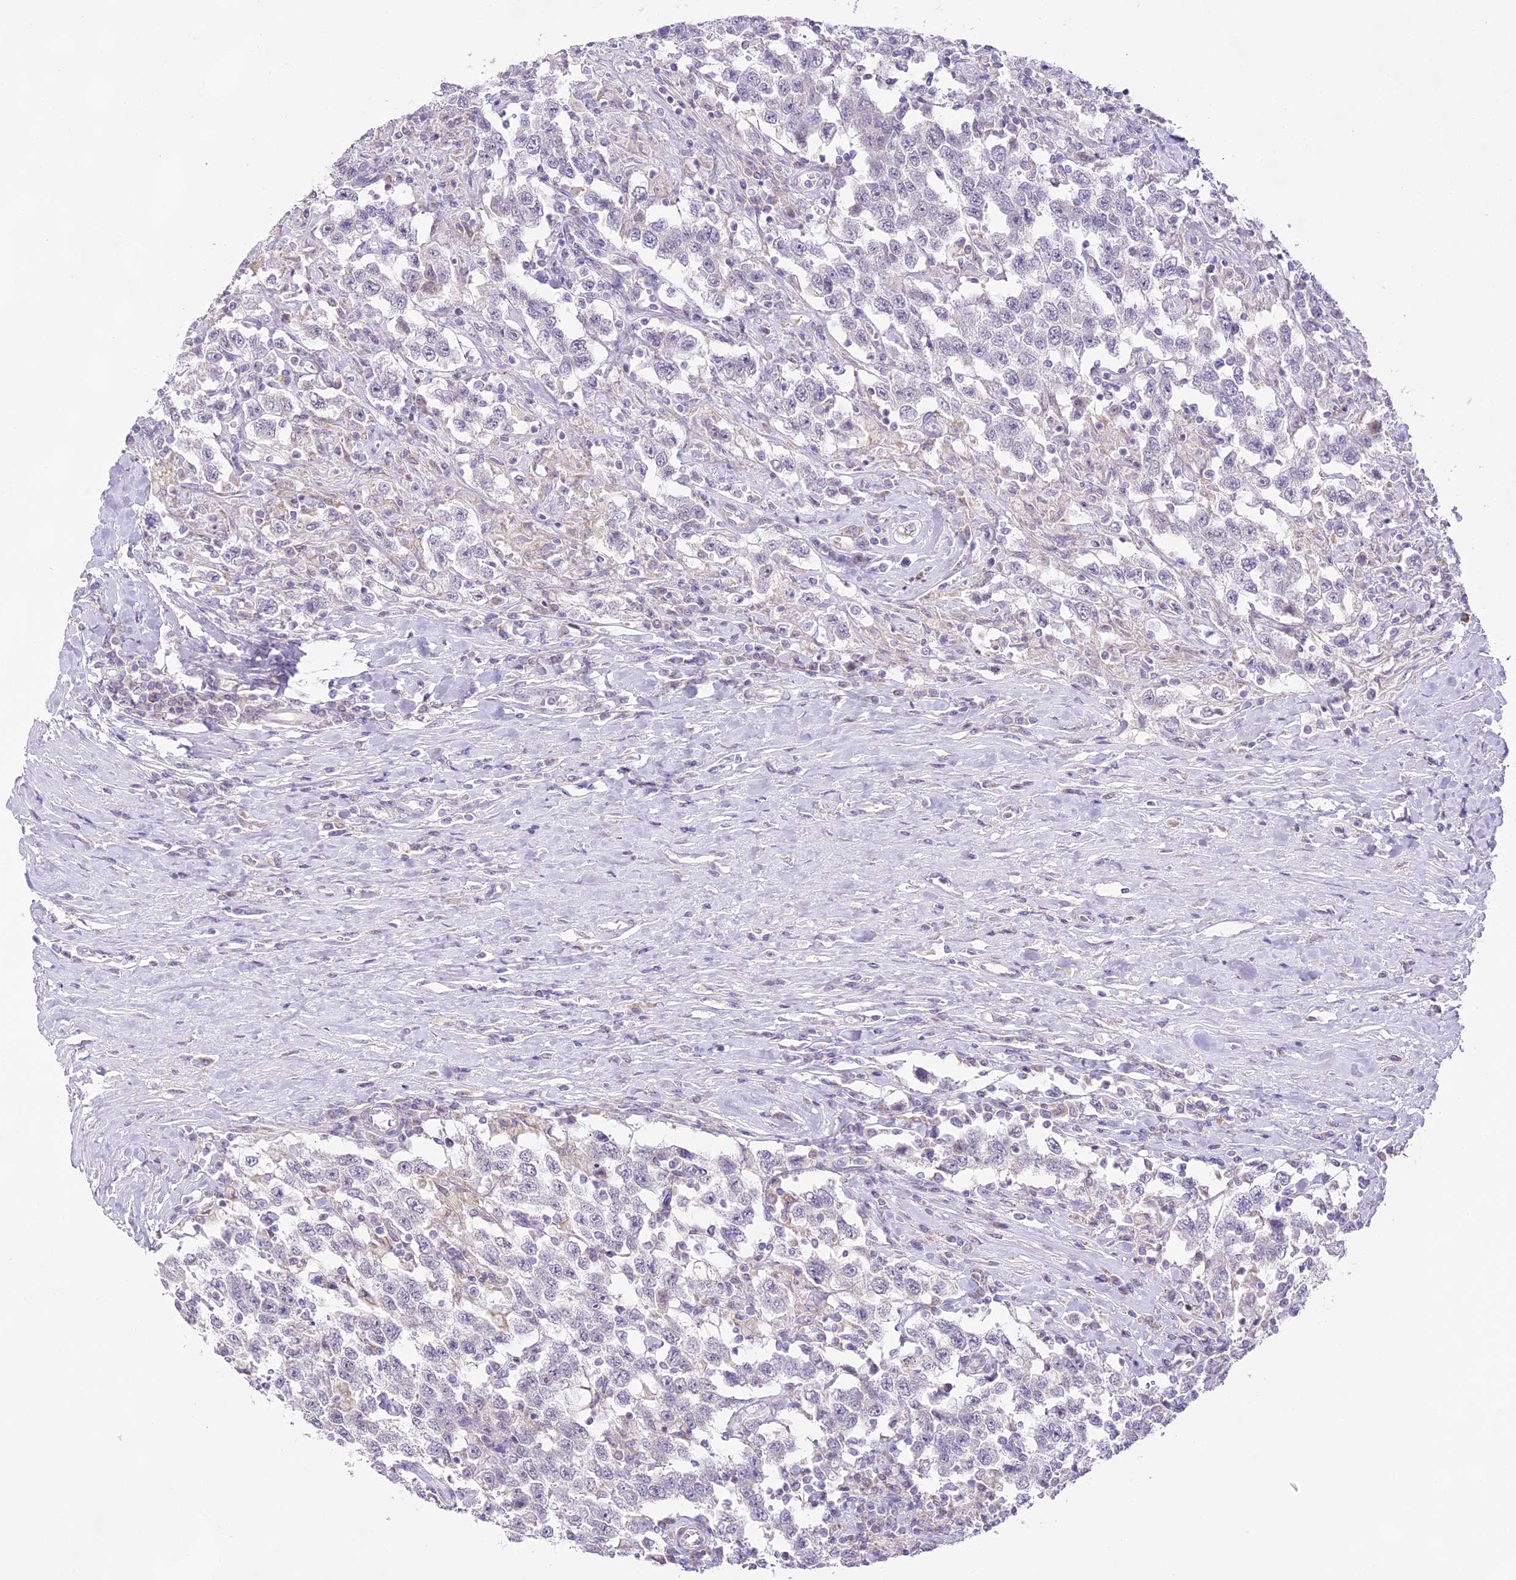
{"staining": {"intensity": "negative", "quantity": "none", "location": "none"}, "tissue": "testis cancer", "cell_type": "Tumor cells", "image_type": "cancer", "snomed": [{"axis": "morphology", "description": "Seminoma, NOS"}, {"axis": "topography", "description": "Testis"}], "caption": "Photomicrograph shows no significant protein positivity in tumor cells of testis cancer (seminoma).", "gene": "CCDC30", "patient": {"sex": "male", "age": 41}}